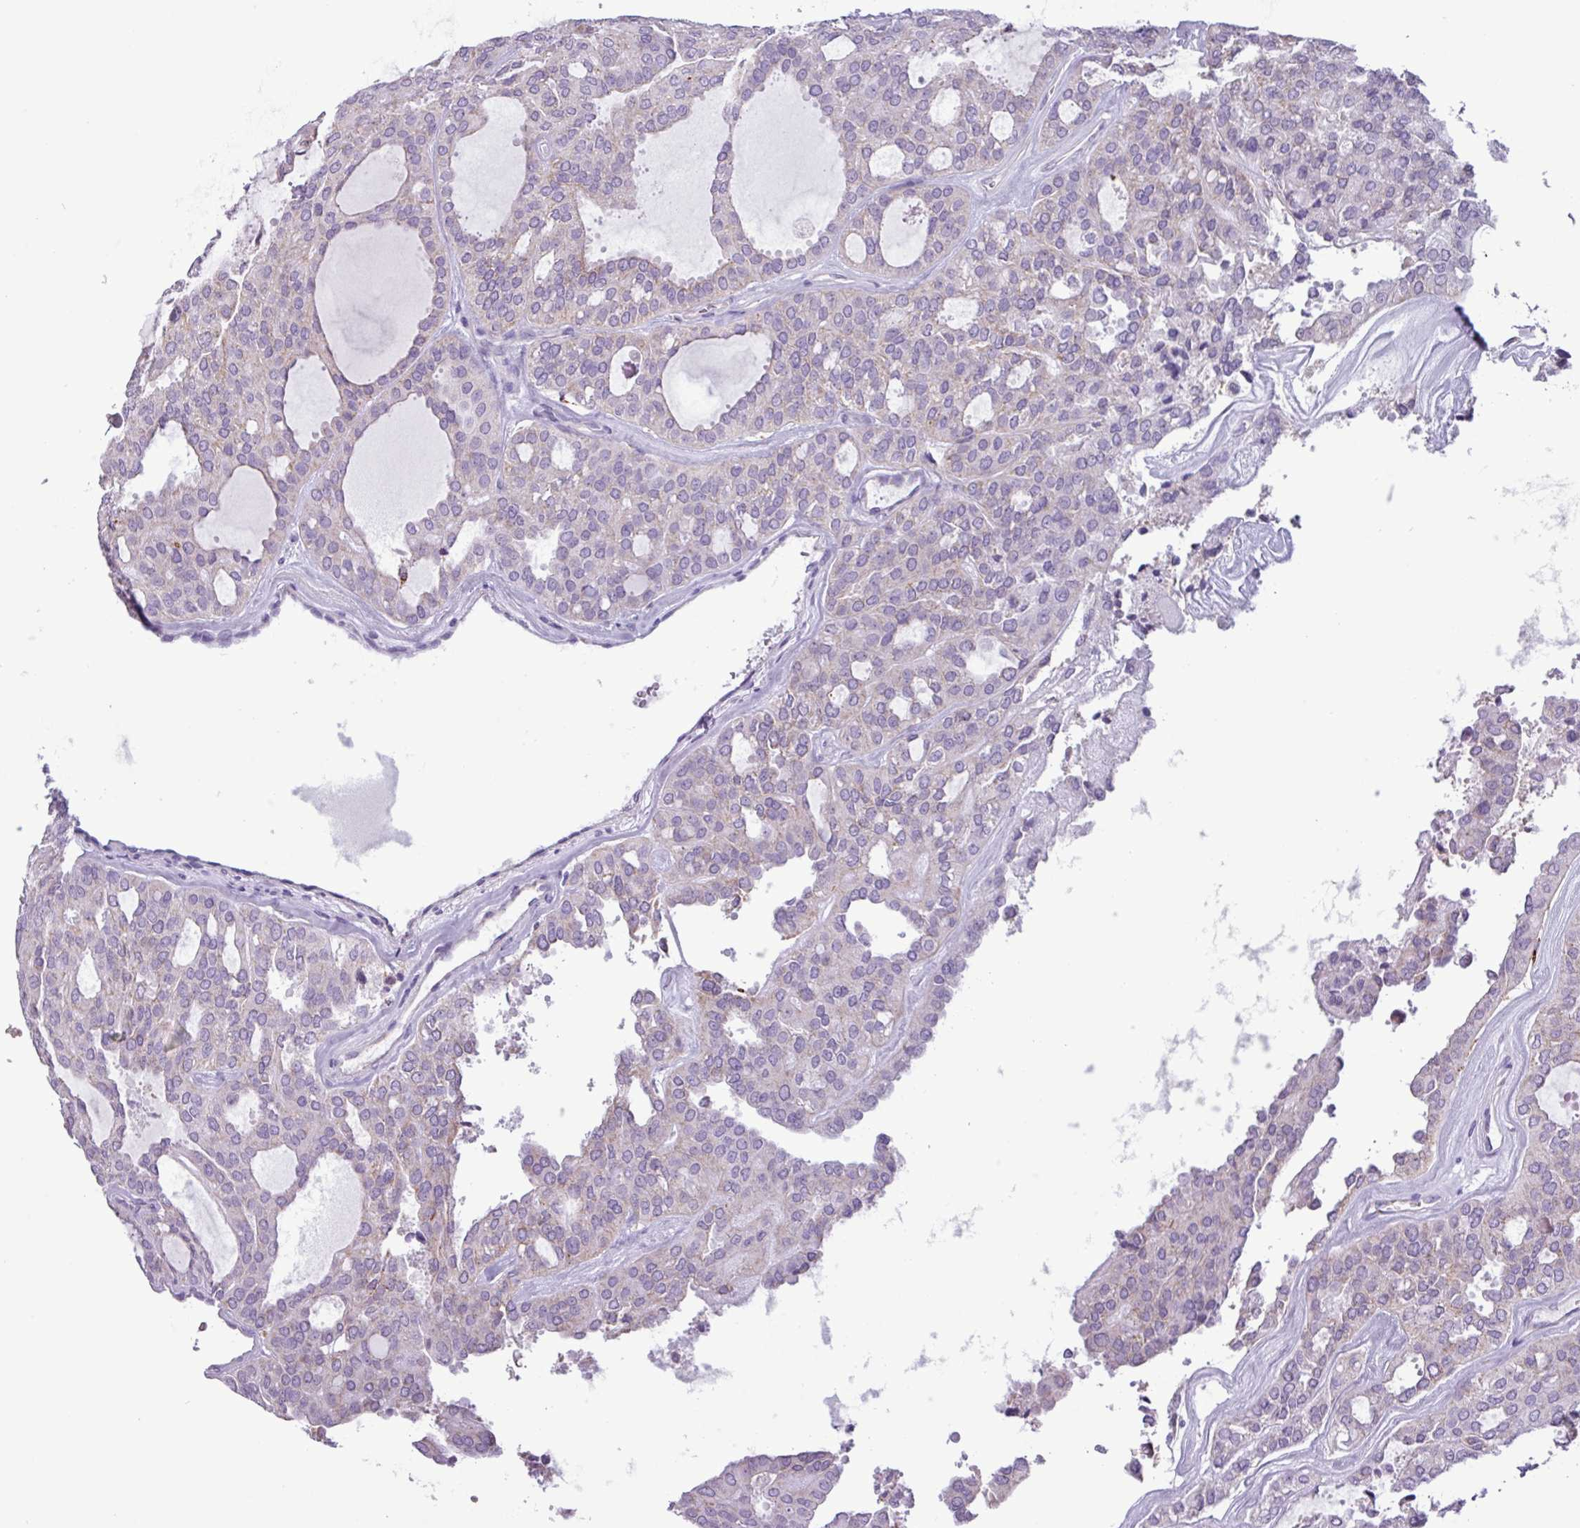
{"staining": {"intensity": "negative", "quantity": "none", "location": "none"}, "tissue": "thyroid cancer", "cell_type": "Tumor cells", "image_type": "cancer", "snomed": [{"axis": "morphology", "description": "Follicular adenoma carcinoma, NOS"}, {"axis": "topography", "description": "Thyroid gland"}], "caption": "An immunohistochemistry (IHC) image of thyroid follicular adenoma carcinoma is shown. There is no staining in tumor cells of thyroid follicular adenoma carcinoma.", "gene": "ZNF667", "patient": {"sex": "male", "age": 75}}